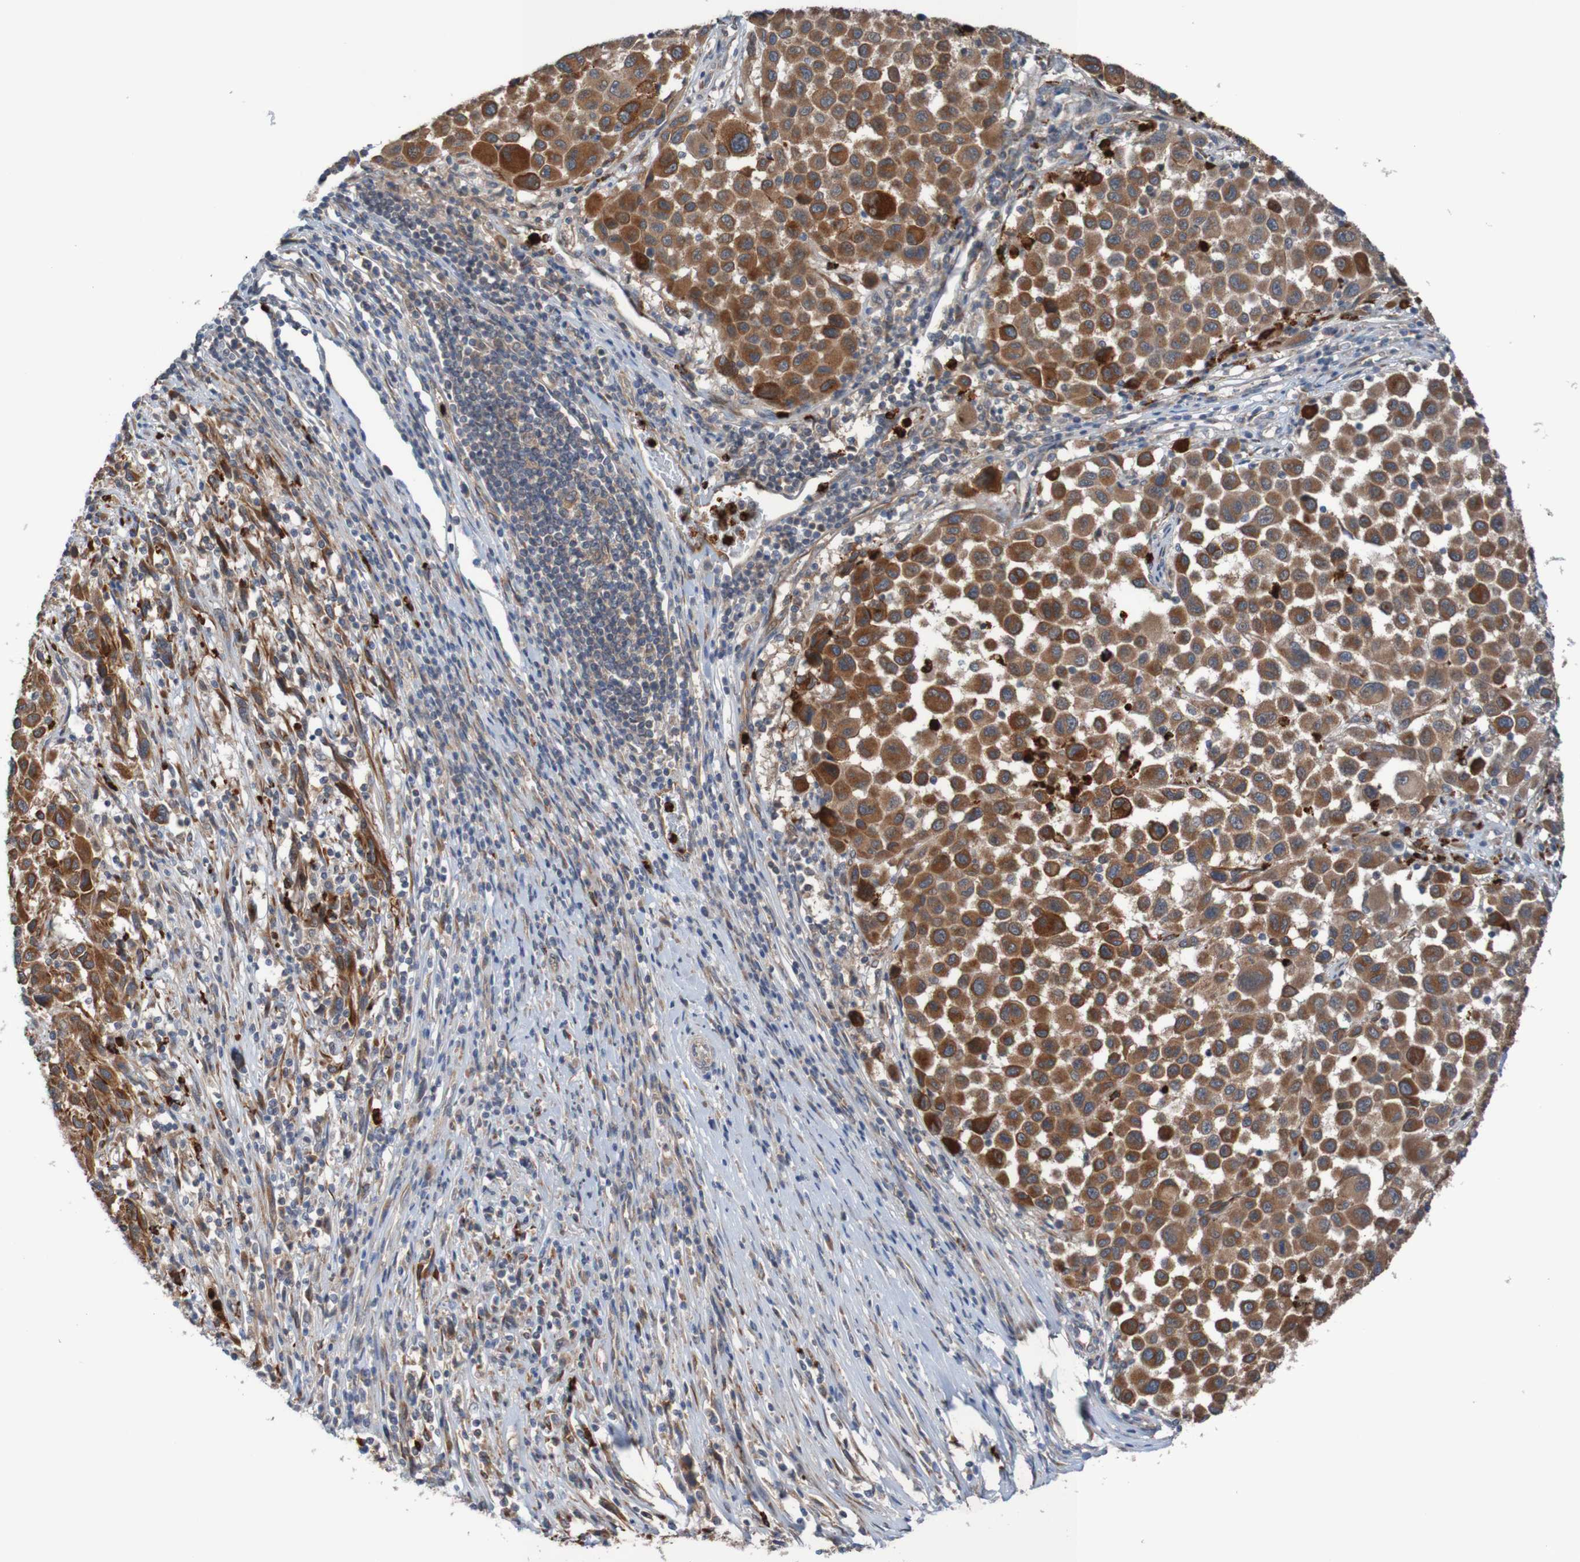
{"staining": {"intensity": "moderate", "quantity": ">75%", "location": "cytoplasmic/membranous"}, "tissue": "melanoma", "cell_type": "Tumor cells", "image_type": "cancer", "snomed": [{"axis": "morphology", "description": "Malignant melanoma, Metastatic site"}, {"axis": "topography", "description": "Lymph node"}], "caption": "Protein analysis of melanoma tissue exhibits moderate cytoplasmic/membranous staining in approximately >75% of tumor cells.", "gene": "ST8SIA6", "patient": {"sex": "male", "age": 61}}